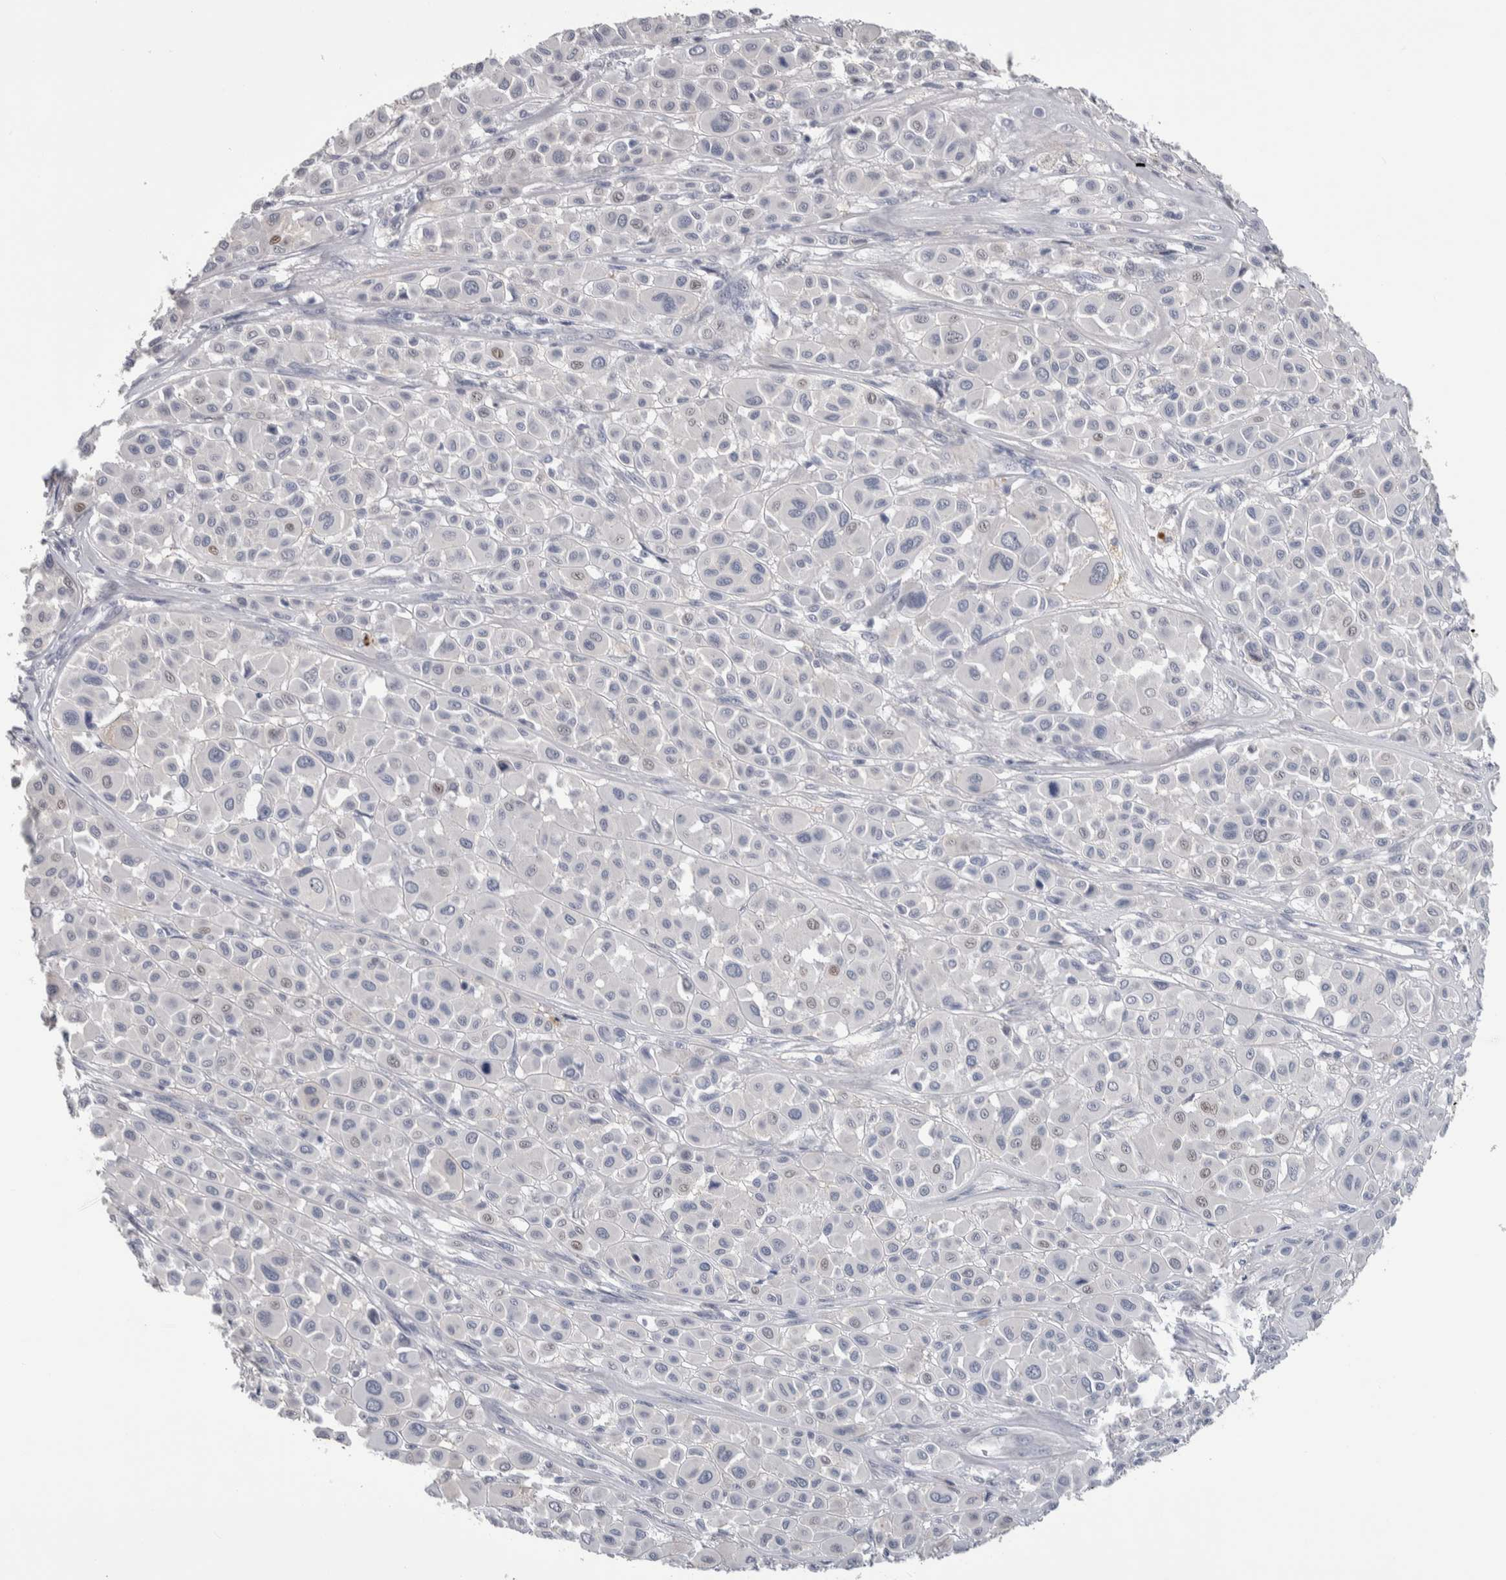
{"staining": {"intensity": "negative", "quantity": "none", "location": "none"}, "tissue": "melanoma", "cell_type": "Tumor cells", "image_type": "cancer", "snomed": [{"axis": "morphology", "description": "Malignant melanoma, Metastatic site"}, {"axis": "topography", "description": "Soft tissue"}], "caption": "Tumor cells show no significant protein positivity in melanoma.", "gene": "TMEM102", "patient": {"sex": "male", "age": 41}}